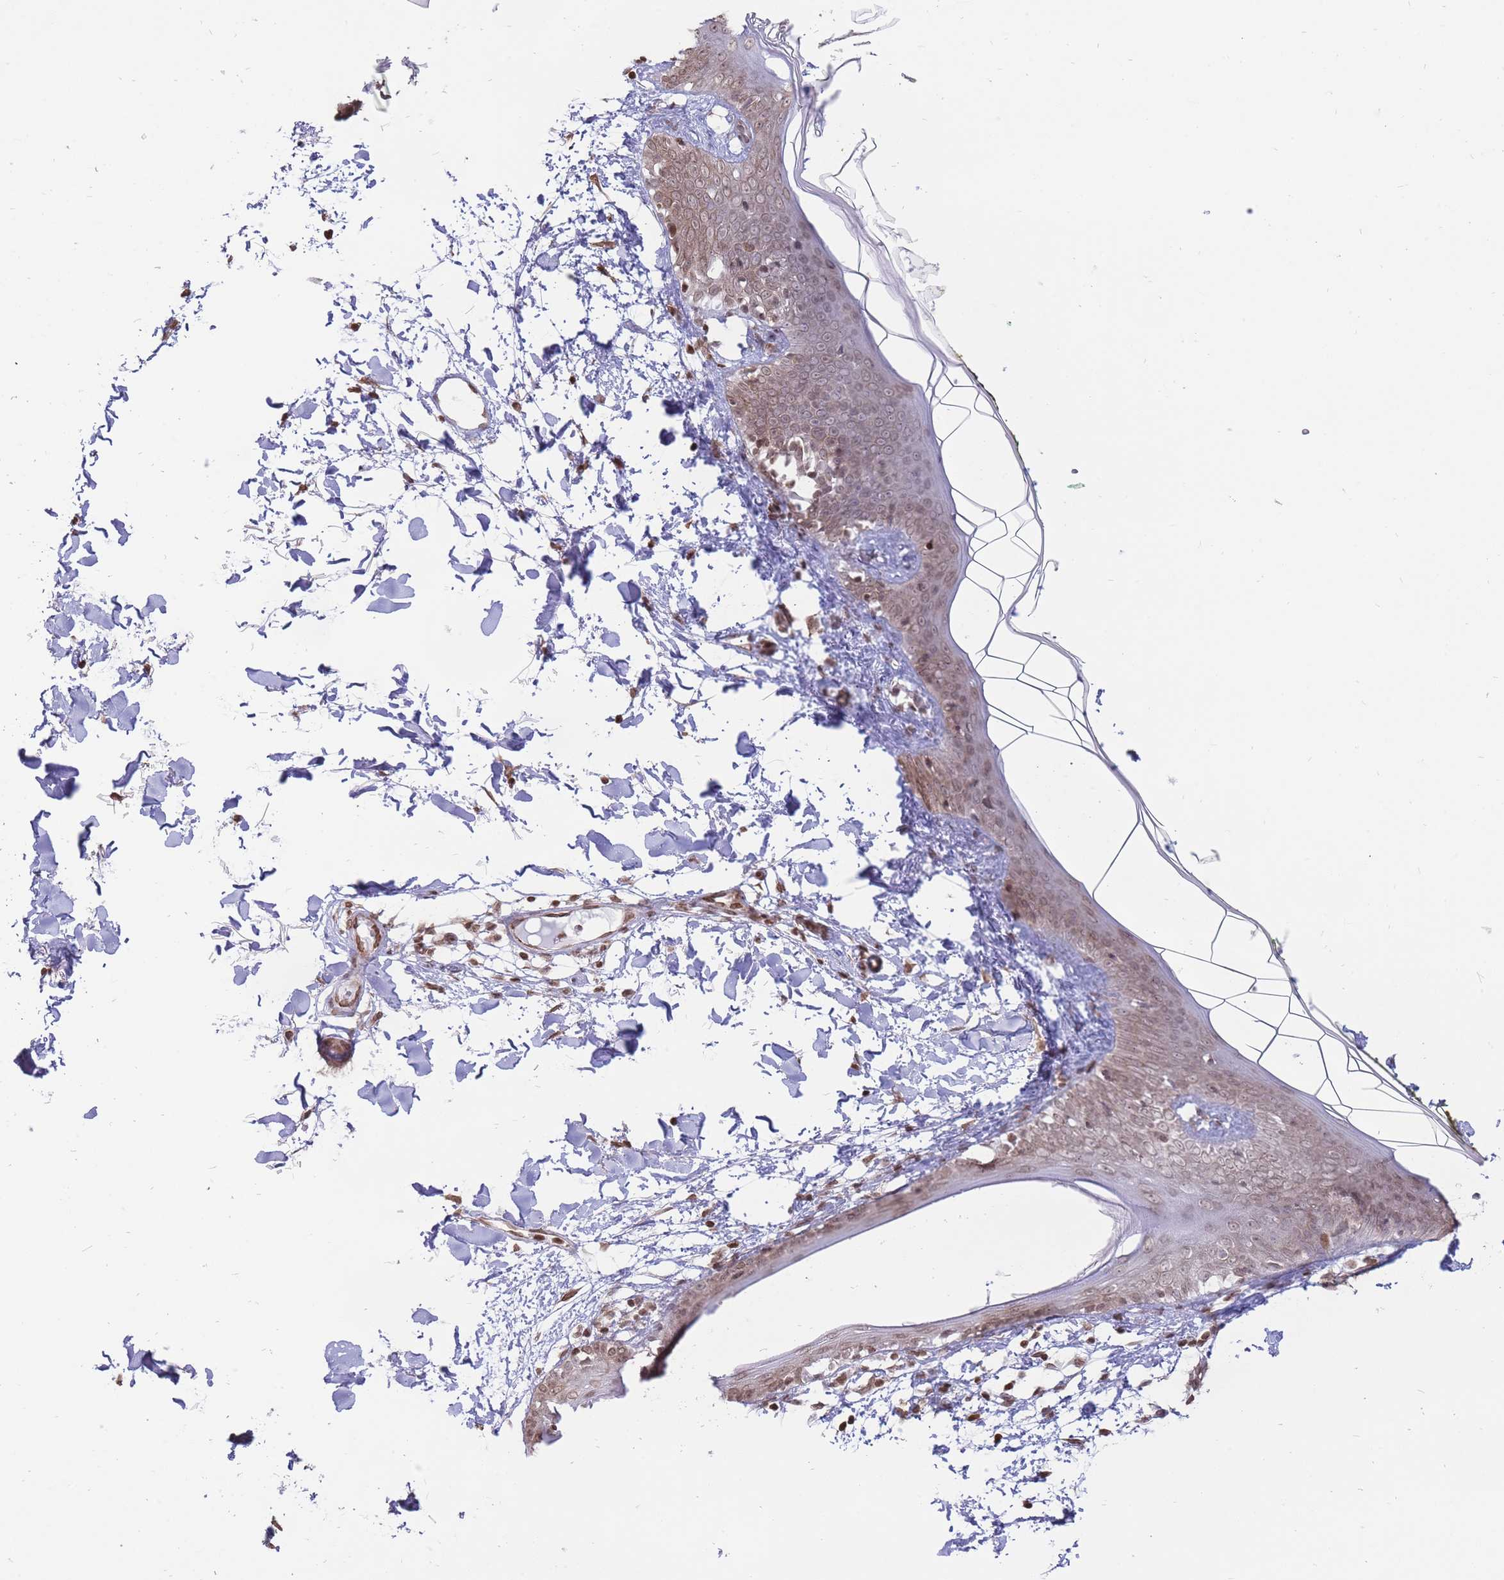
{"staining": {"intensity": "moderate", "quantity": ">75%", "location": "nuclear"}, "tissue": "skin", "cell_type": "Fibroblasts", "image_type": "normal", "snomed": [{"axis": "morphology", "description": "Normal tissue, NOS"}, {"axis": "topography", "description": "Skin"}], "caption": "DAB (3,3'-diaminobenzidine) immunohistochemical staining of unremarkable skin exhibits moderate nuclear protein positivity in approximately >75% of fibroblasts.", "gene": "SHISAL1", "patient": {"sex": "female", "age": 34}}